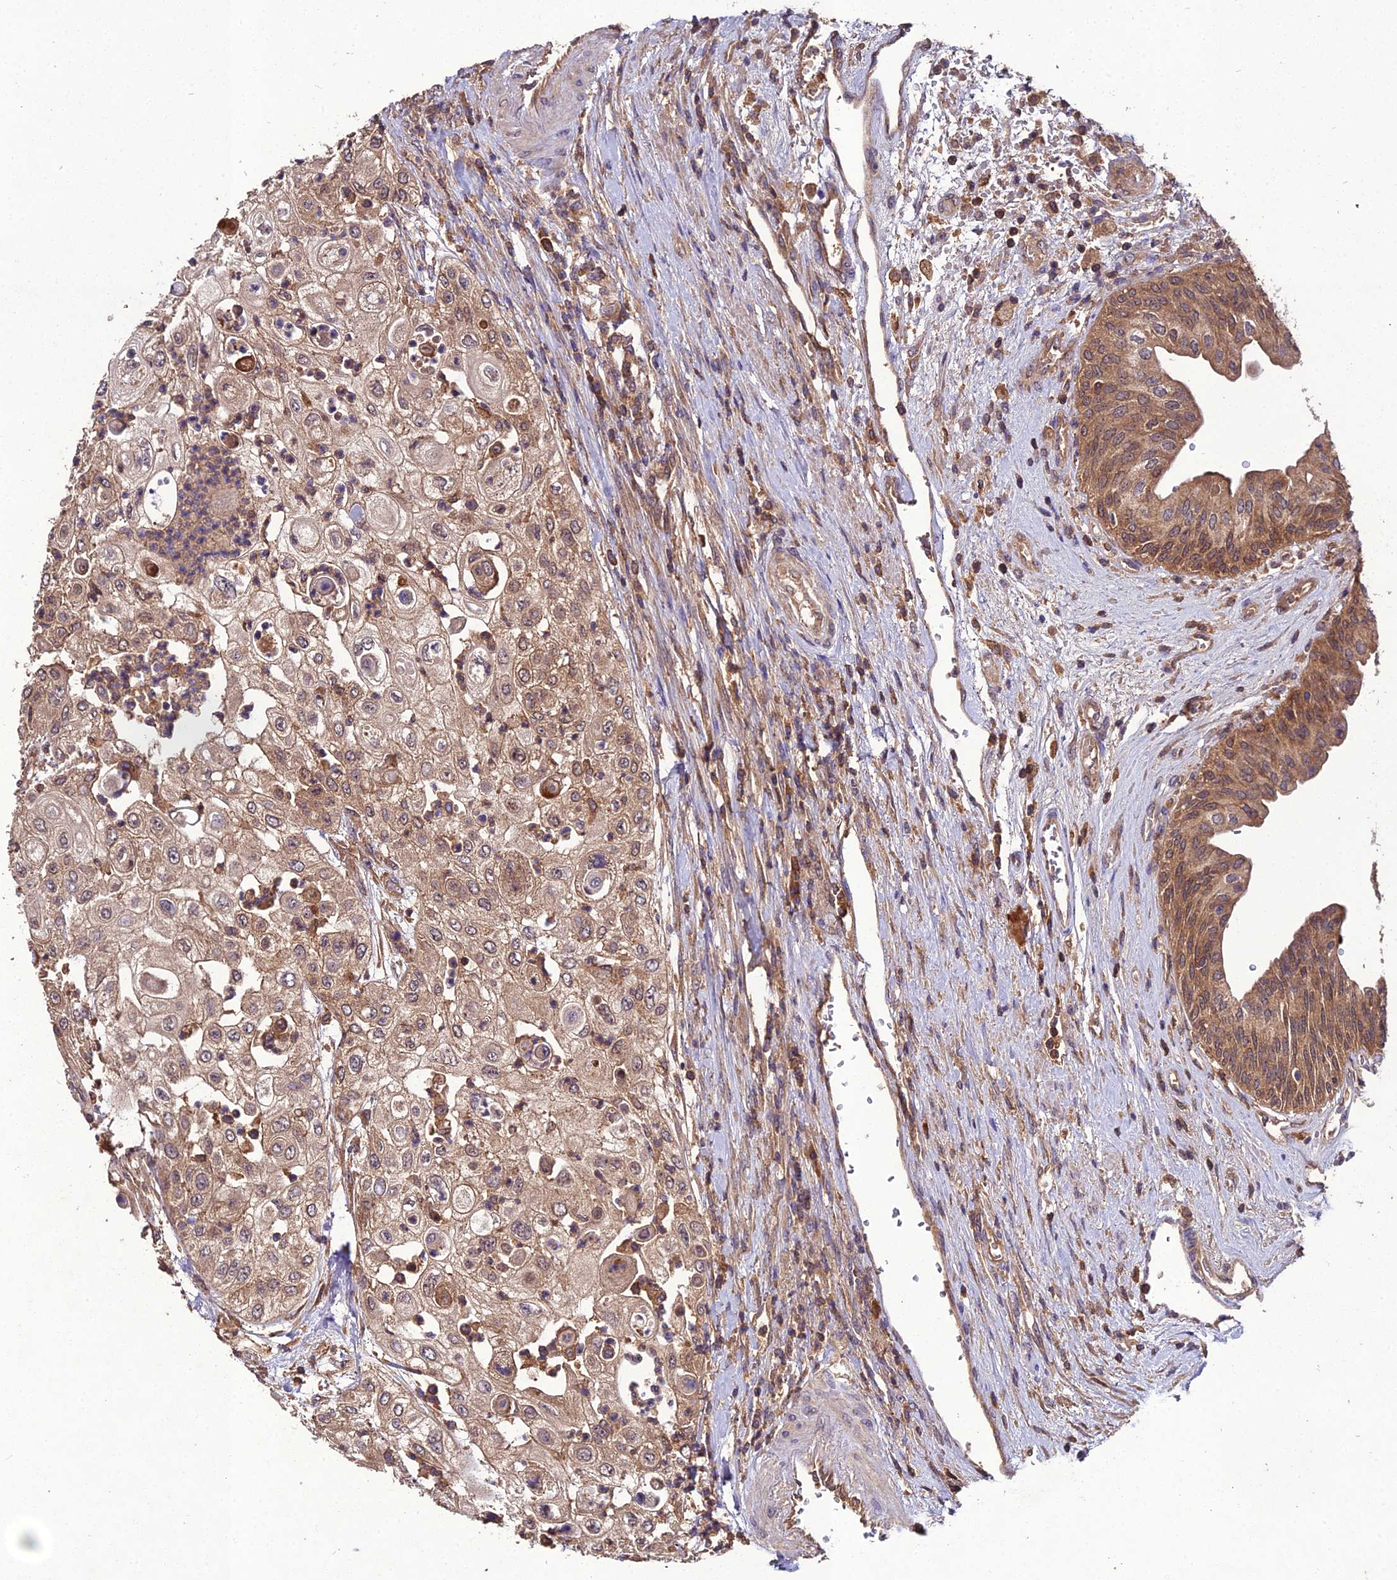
{"staining": {"intensity": "moderate", "quantity": ">75%", "location": "cytoplasmic/membranous"}, "tissue": "urothelial cancer", "cell_type": "Tumor cells", "image_type": "cancer", "snomed": [{"axis": "morphology", "description": "Urothelial carcinoma, High grade"}, {"axis": "topography", "description": "Urinary bladder"}], "caption": "This image exhibits IHC staining of human urothelial cancer, with medium moderate cytoplasmic/membranous expression in approximately >75% of tumor cells.", "gene": "TMEM258", "patient": {"sex": "female", "age": 79}}